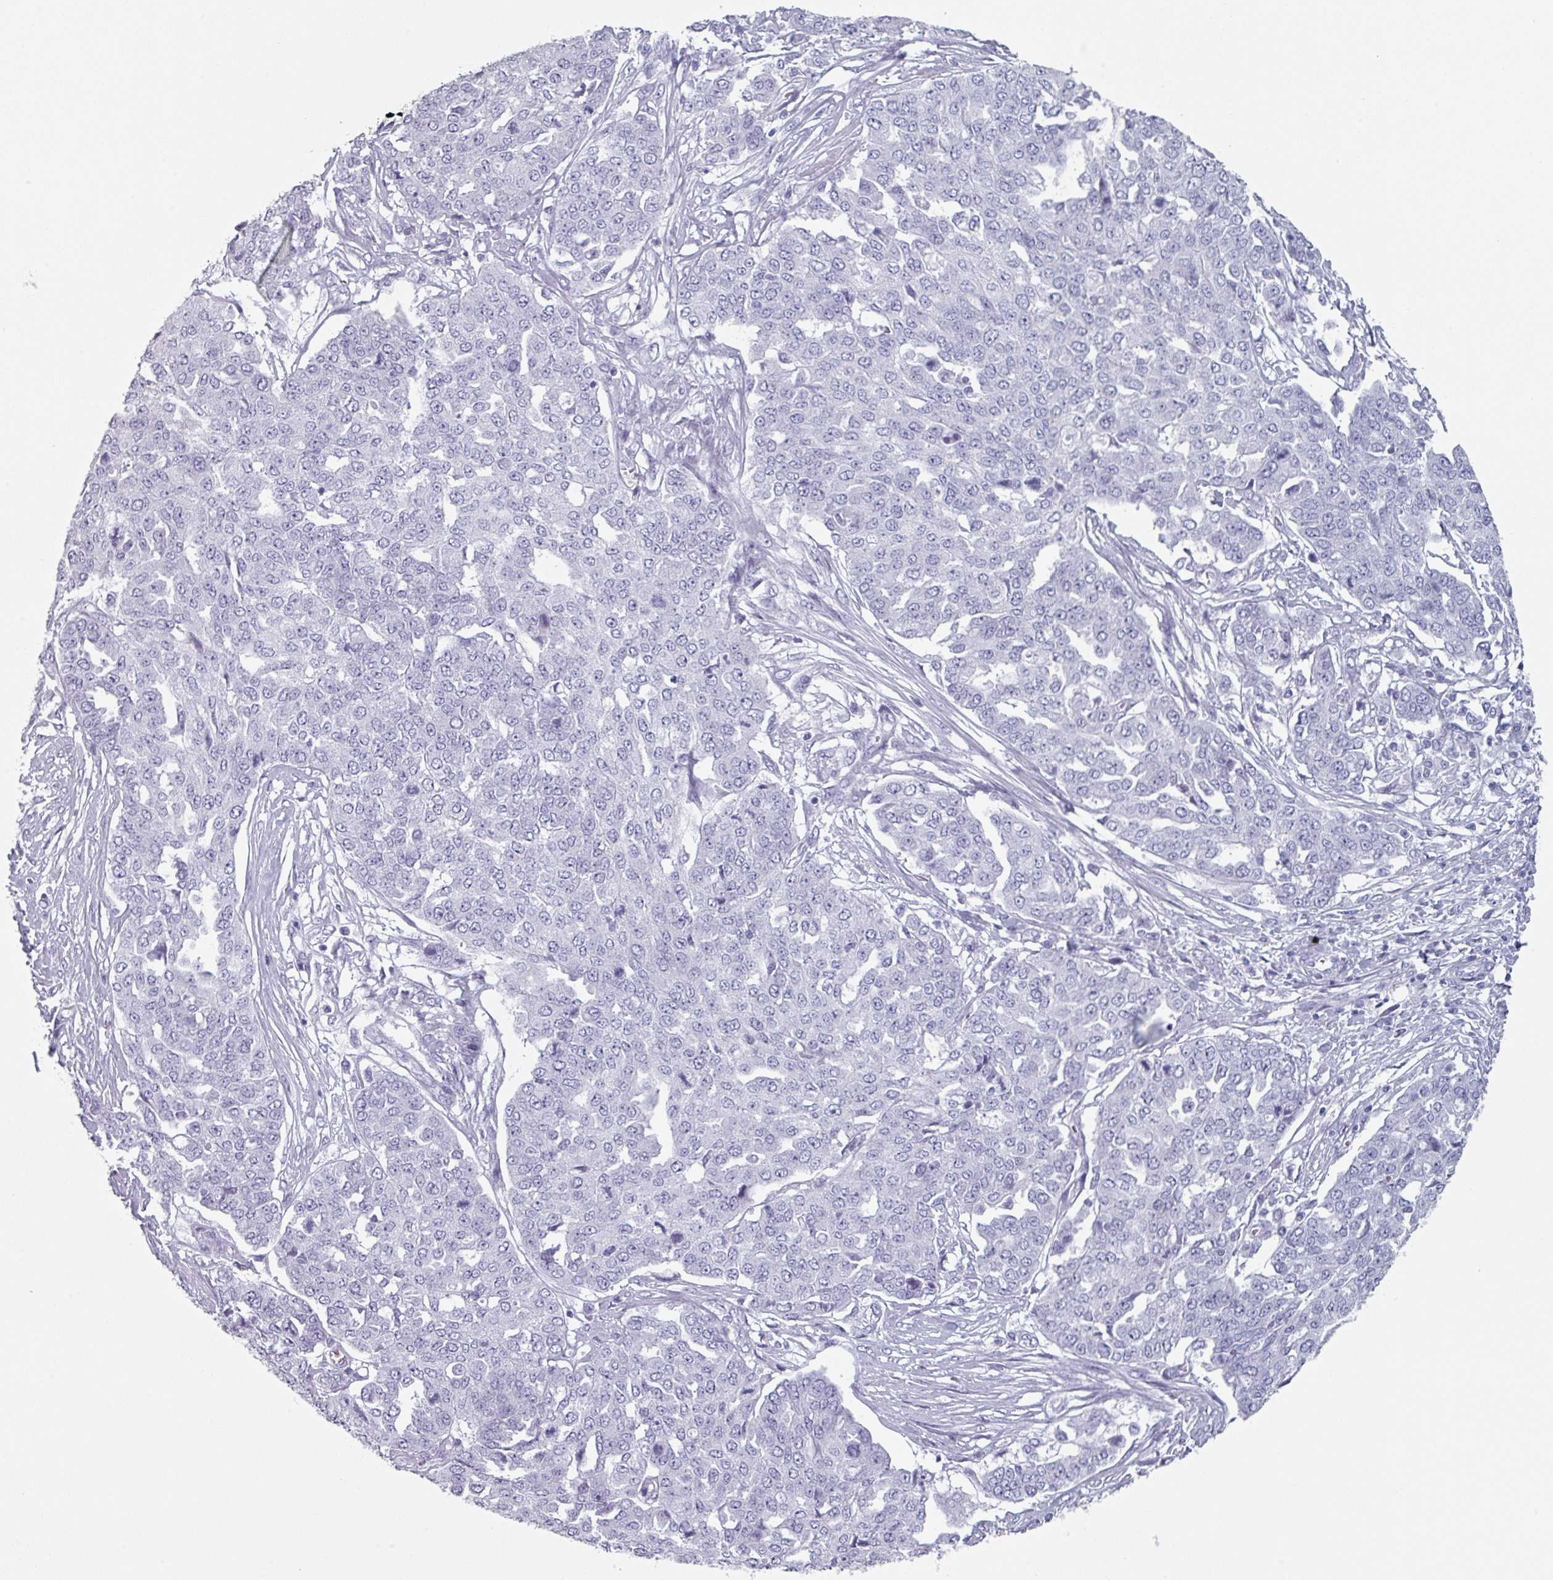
{"staining": {"intensity": "negative", "quantity": "none", "location": "none"}, "tissue": "ovarian cancer", "cell_type": "Tumor cells", "image_type": "cancer", "snomed": [{"axis": "morphology", "description": "Cystadenocarcinoma, serous, NOS"}, {"axis": "topography", "description": "Soft tissue"}, {"axis": "topography", "description": "Ovary"}], "caption": "Histopathology image shows no protein staining in tumor cells of ovarian cancer (serous cystadenocarcinoma) tissue.", "gene": "SLC35G2", "patient": {"sex": "female", "age": 57}}